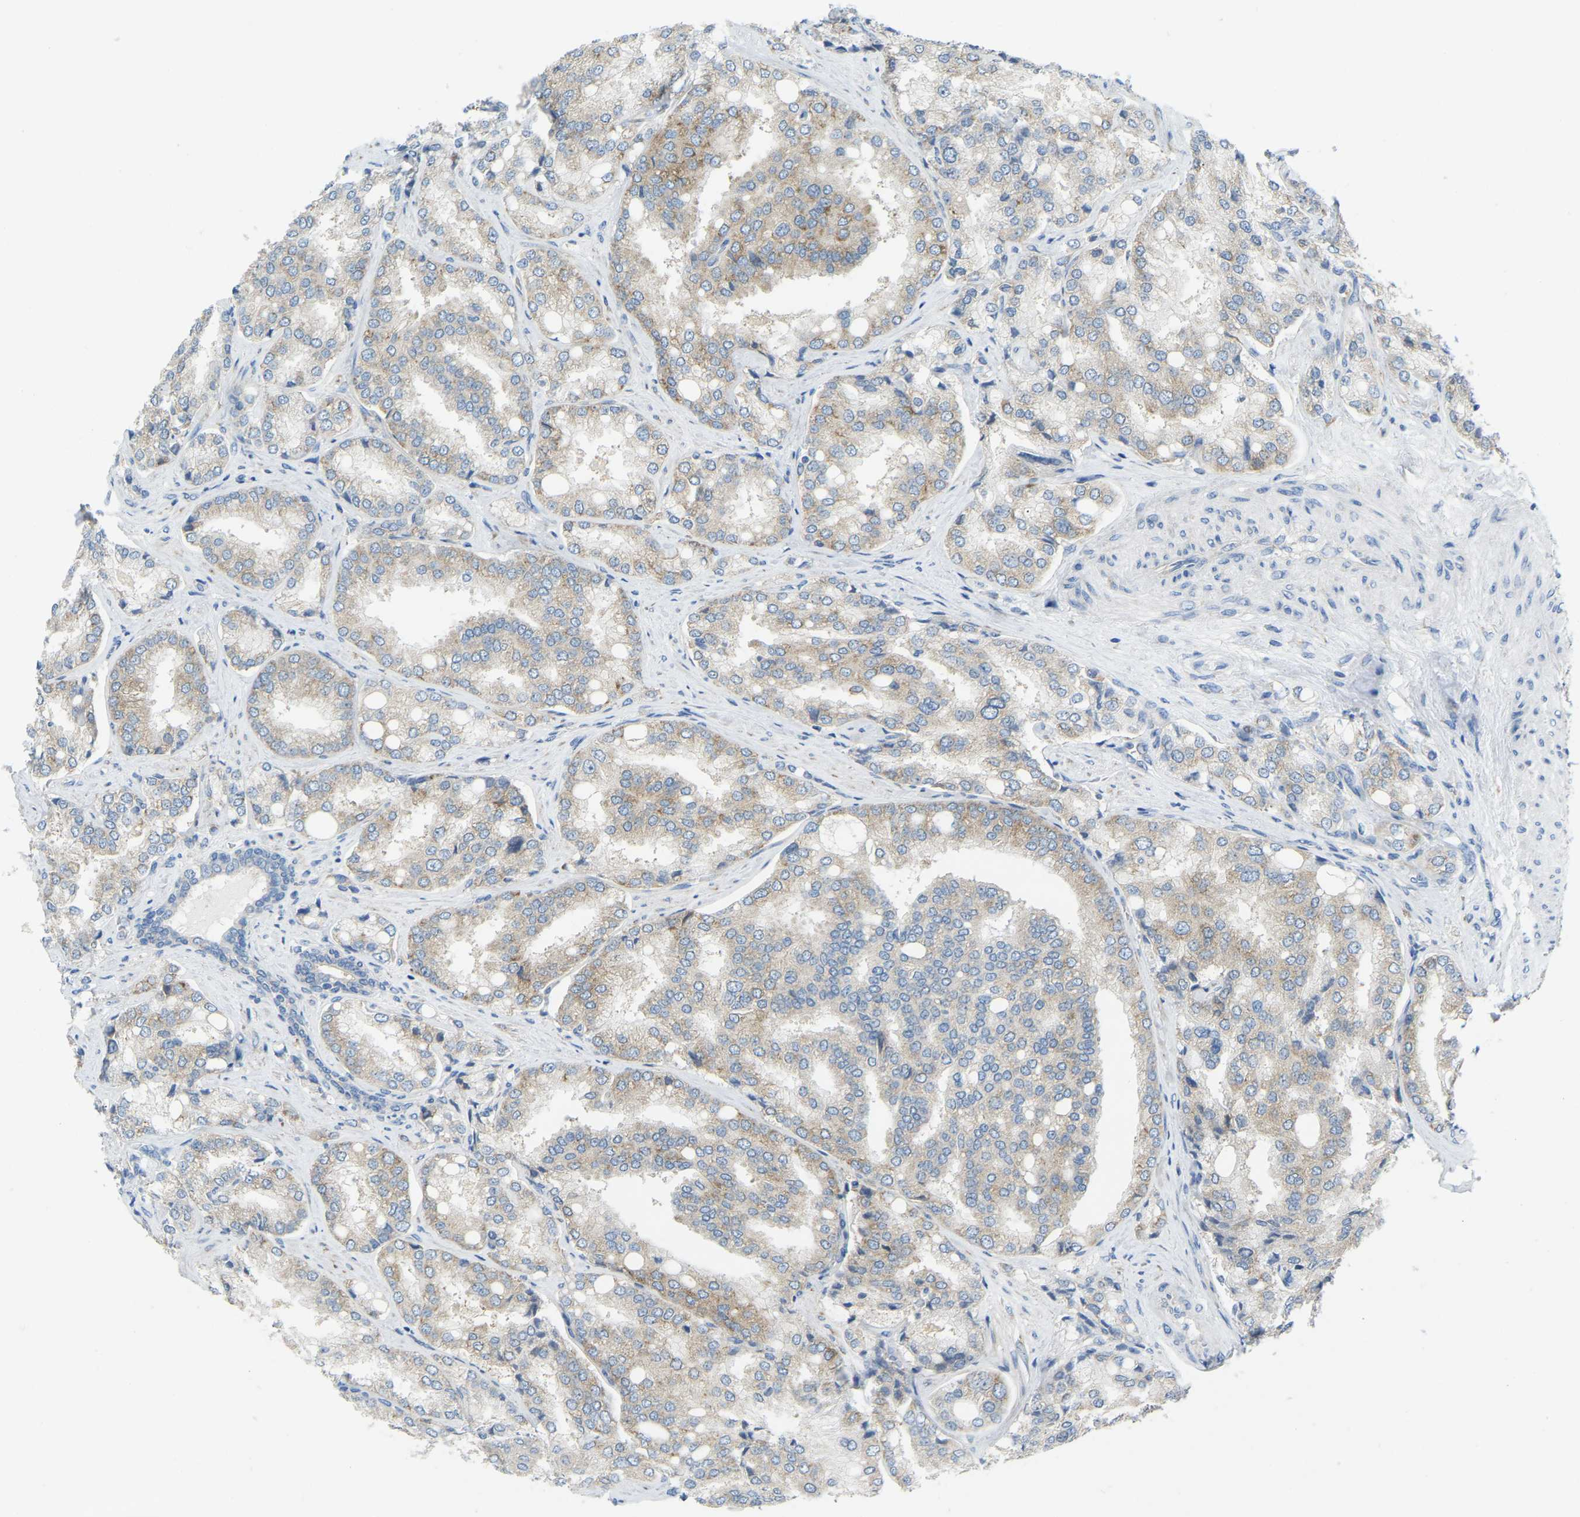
{"staining": {"intensity": "weak", "quantity": ">75%", "location": "cytoplasmic/membranous"}, "tissue": "prostate cancer", "cell_type": "Tumor cells", "image_type": "cancer", "snomed": [{"axis": "morphology", "description": "Adenocarcinoma, High grade"}, {"axis": "topography", "description": "Prostate"}], "caption": "Human prostate high-grade adenocarcinoma stained for a protein (brown) exhibits weak cytoplasmic/membranous positive positivity in about >75% of tumor cells.", "gene": "SND1", "patient": {"sex": "male", "age": 50}}